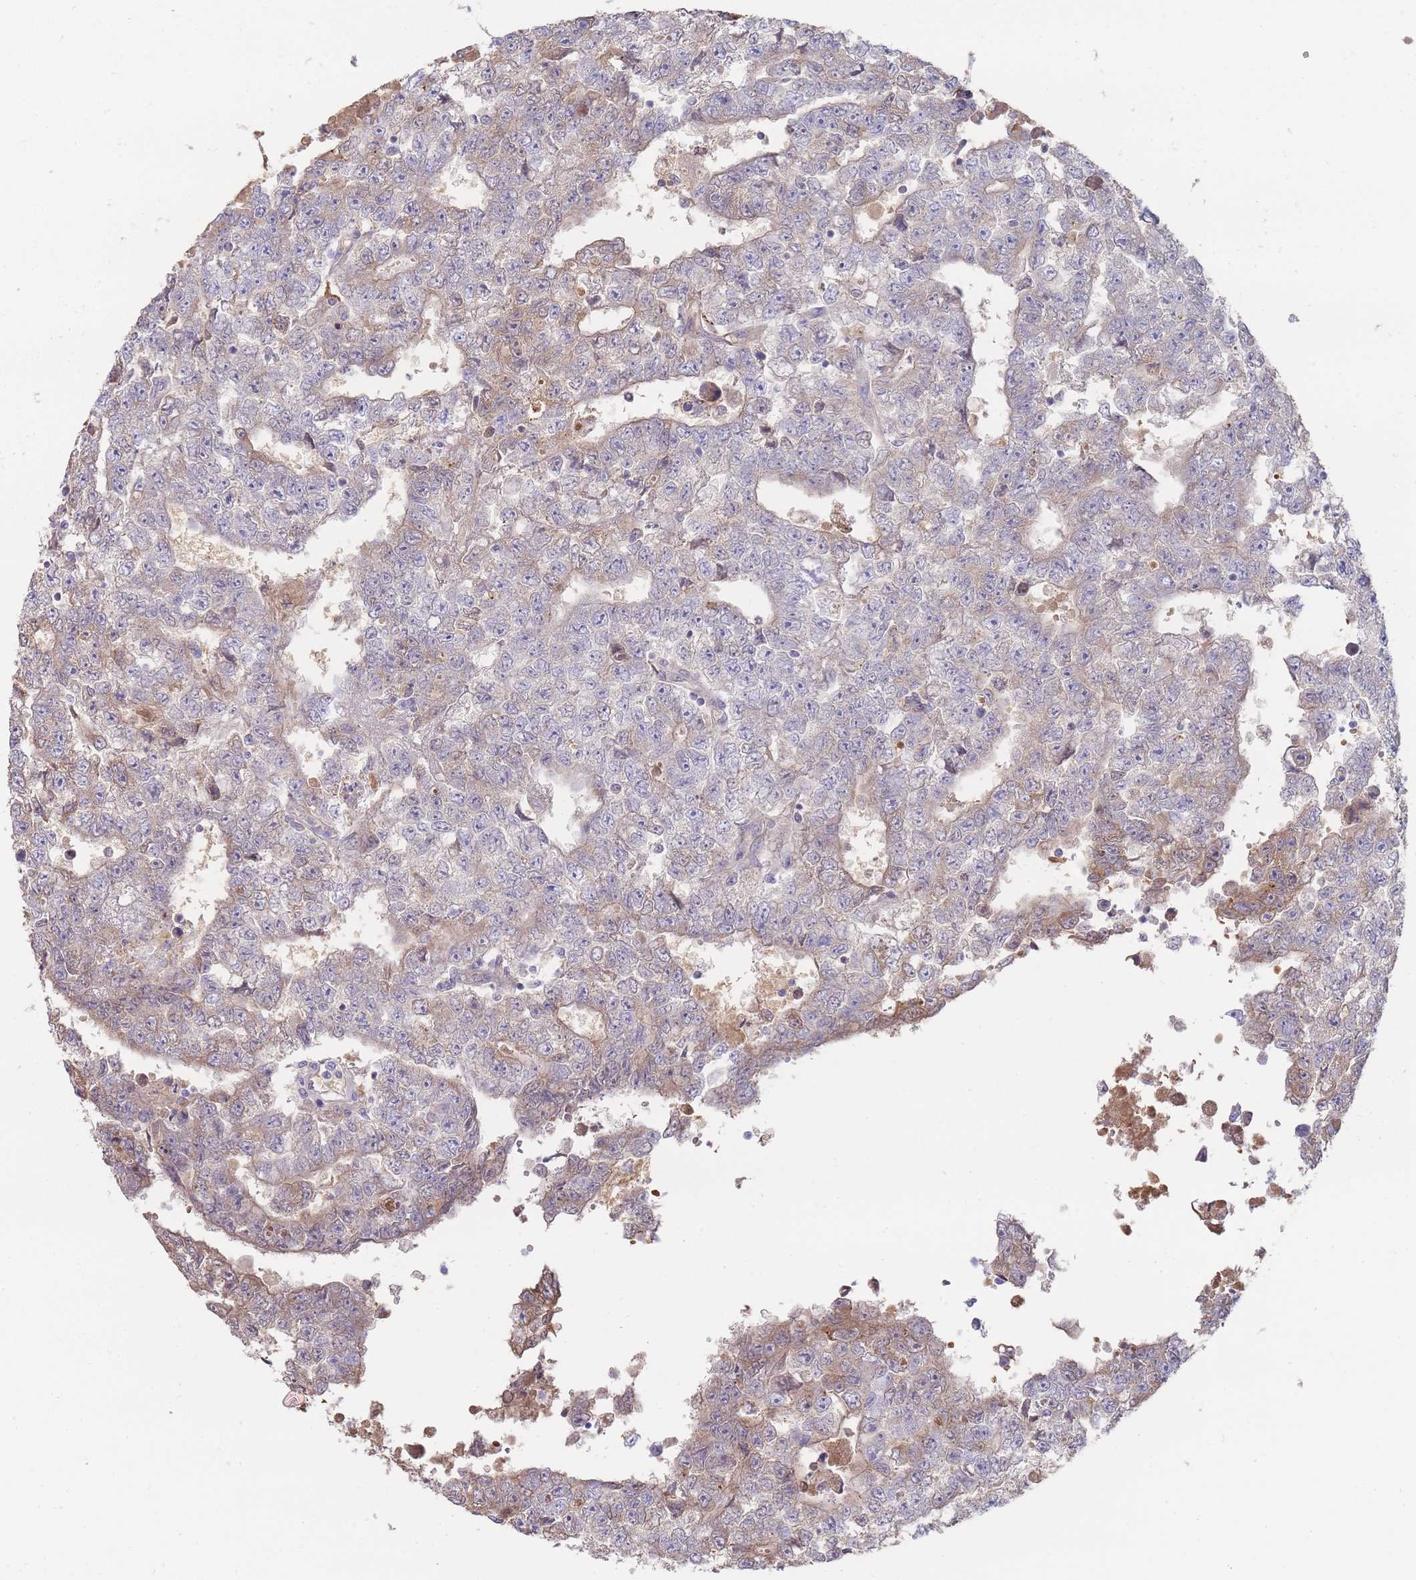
{"staining": {"intensity": "negative", "quantity": "none", "location": "none"}, "tissue": "testis cancer", "cell_type": "Tumor cells", "image_type": "cancer", "snomed": [{"axis": "morphology", "description": "Carcinoma, Embryonal, NOS"}, {"axis": "topography", "description": "Testis"}], "caption": "This micrograph is of testis embryonal carcinoma stained with immunohistochemistry to label a protein in brown with the nuclei are counter-stained blue. There is no expression in tumor cells.", "gene": "HBG2", "patient": {"sex": "male", "age": 25}}